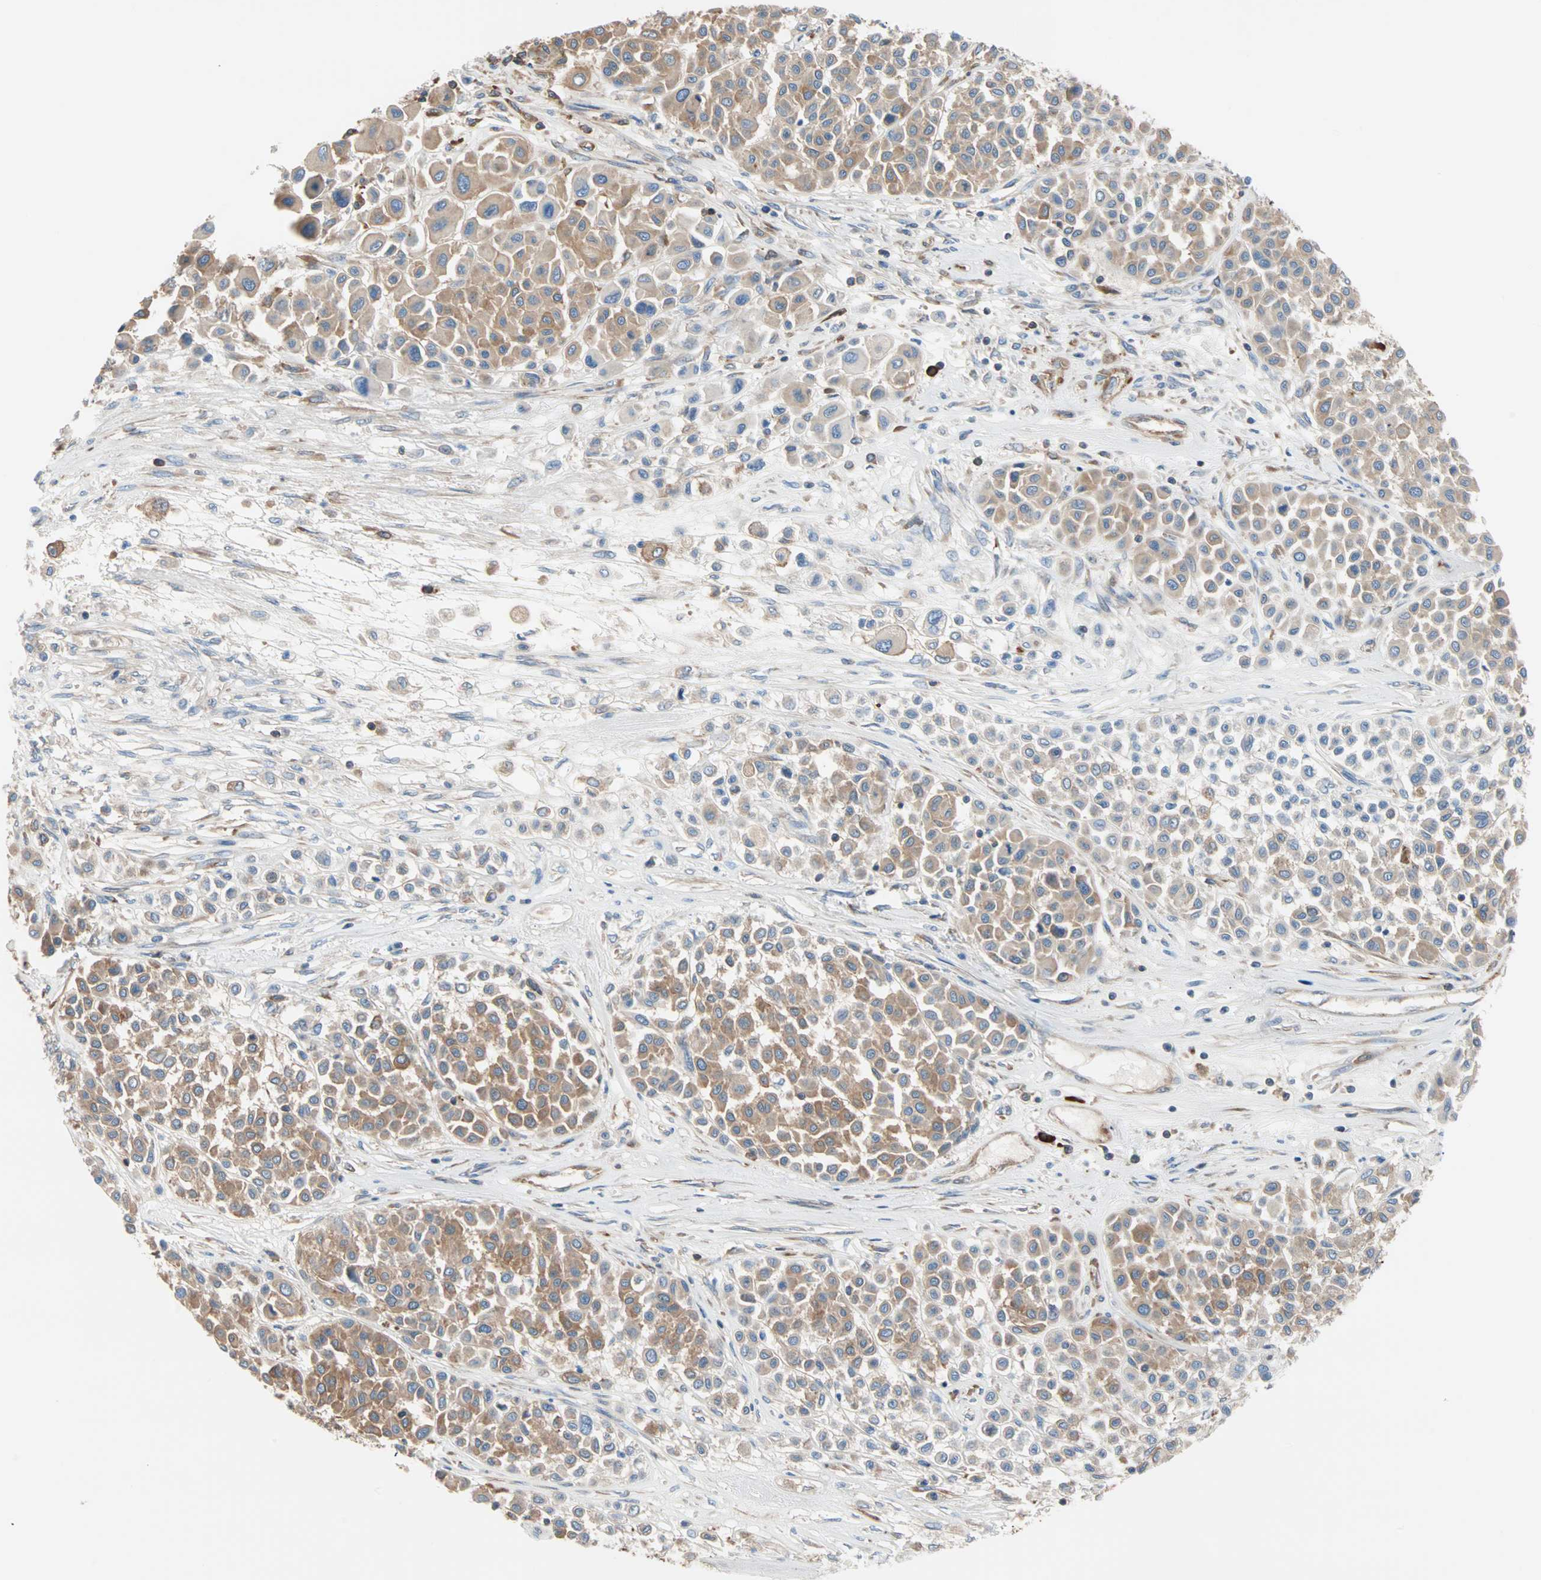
{"staining": {"intensity": "moderate", "quantity": ">75%", "location": "cytoplasmic/membranous"}, "tissue": "melanoma", "cell_type": "Tumor cells", "image_type": "cancer", "snomed": [{"axis": "morphology", "description": "Malignant melanoma, Metastatic site"}, {"axis": "topography", "description": "Soft tissue"}], "caption": "A brown stain highlights moderate cytoplasmic/membranous expression of a protein in human melanoma tumor cells.", "gene": "EEF2", "patient": {"sex": "male", "age": 41}}